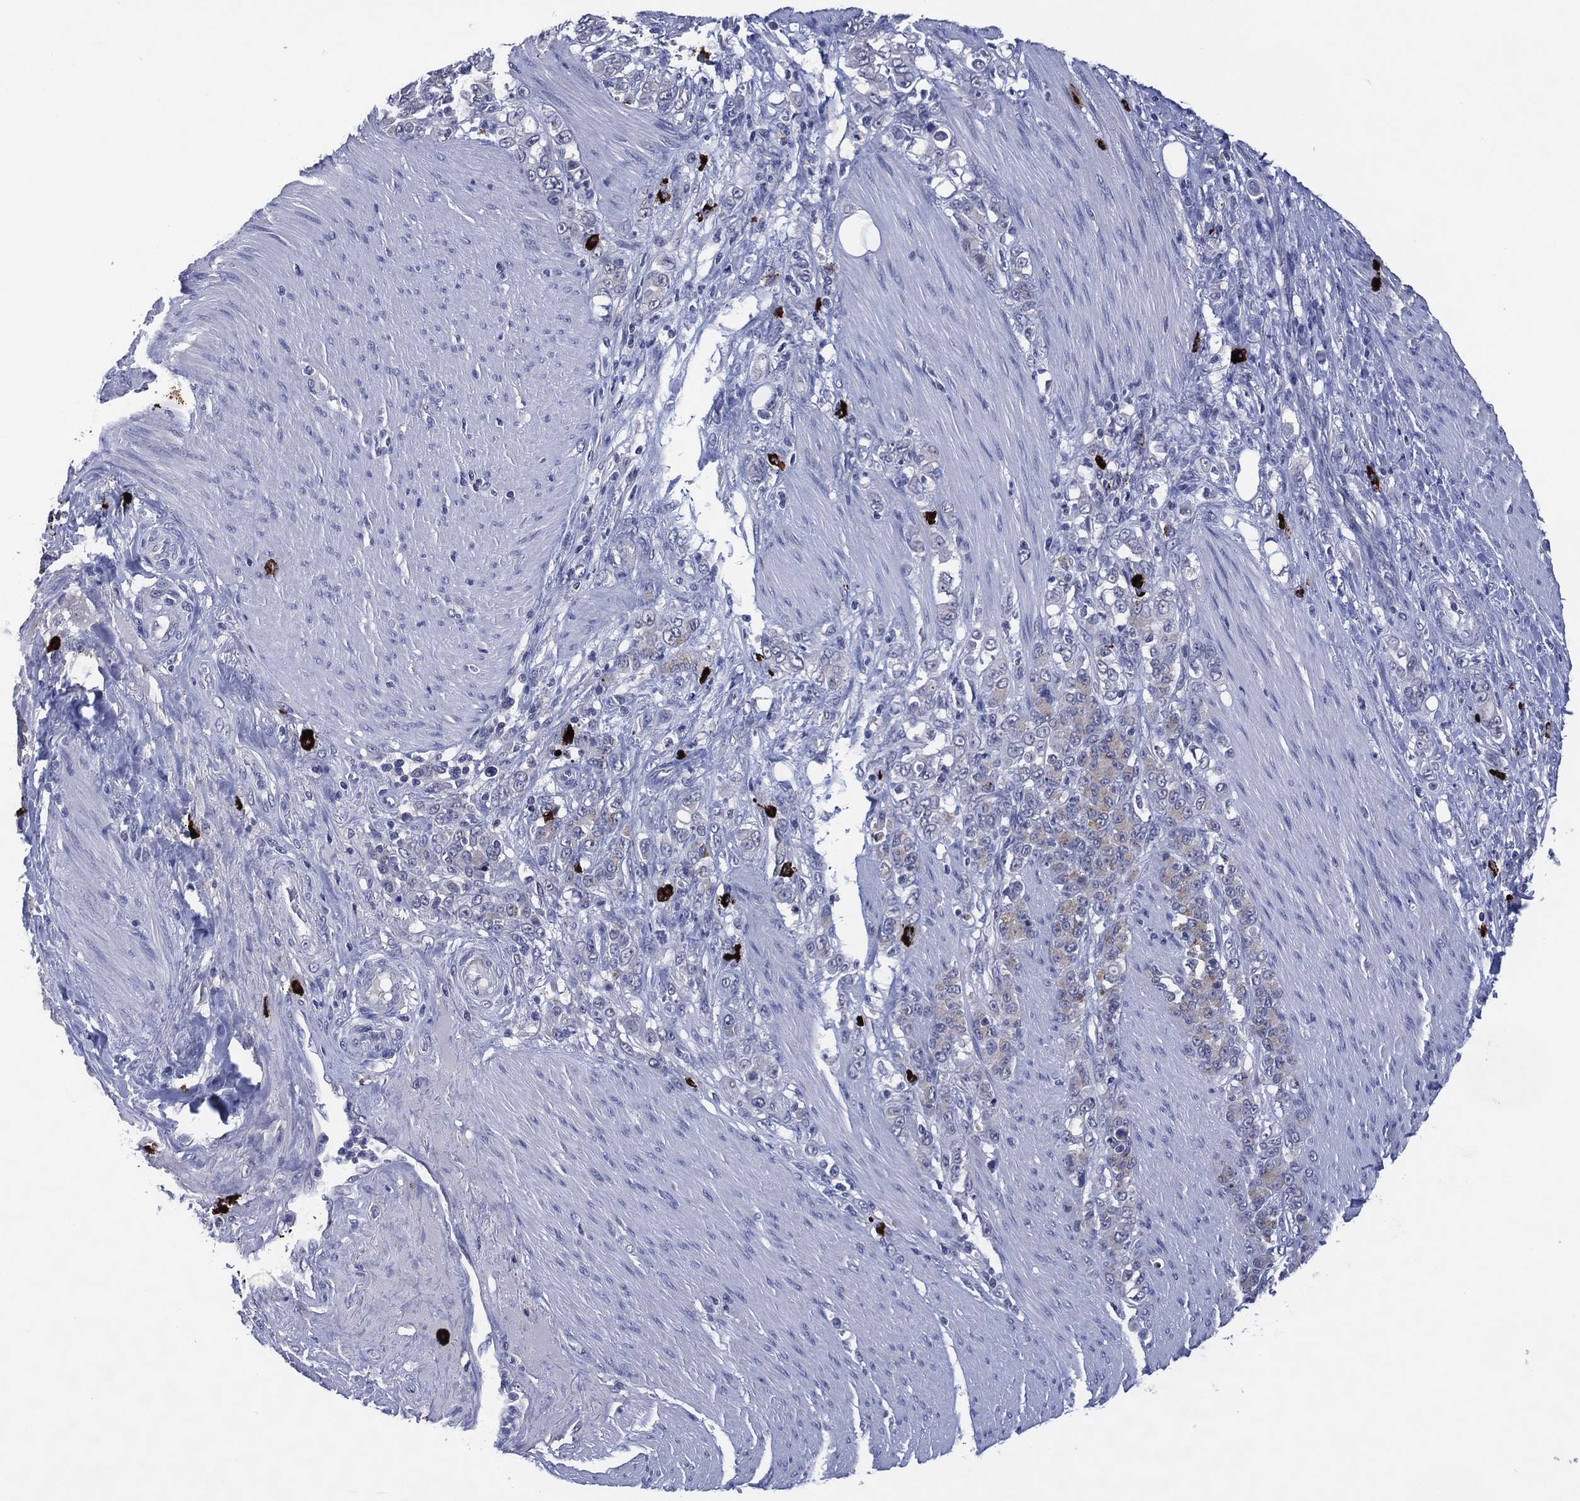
{"staining": {"intensity": "negative", "quantity": "none", "location": "none"}, "tissue": "stomach cancer", "cell_type": "Tumor cells", "image_type": "cancer", "snomed": [{"axis": "morphology", "description": "Adenocarcinoma, NOS"}, {"axis": "topography", "description": "Stomach"}], "caption": "IHC image of neoplastic tissue: human adenocarcinoma (stomach) stained with DAB demonstrates no significant protein expression in tumor cells. (DAB immunohistochemistry, high magnification).", "gene": "USP26", "patient": {"sex": "female", "age": 79}}